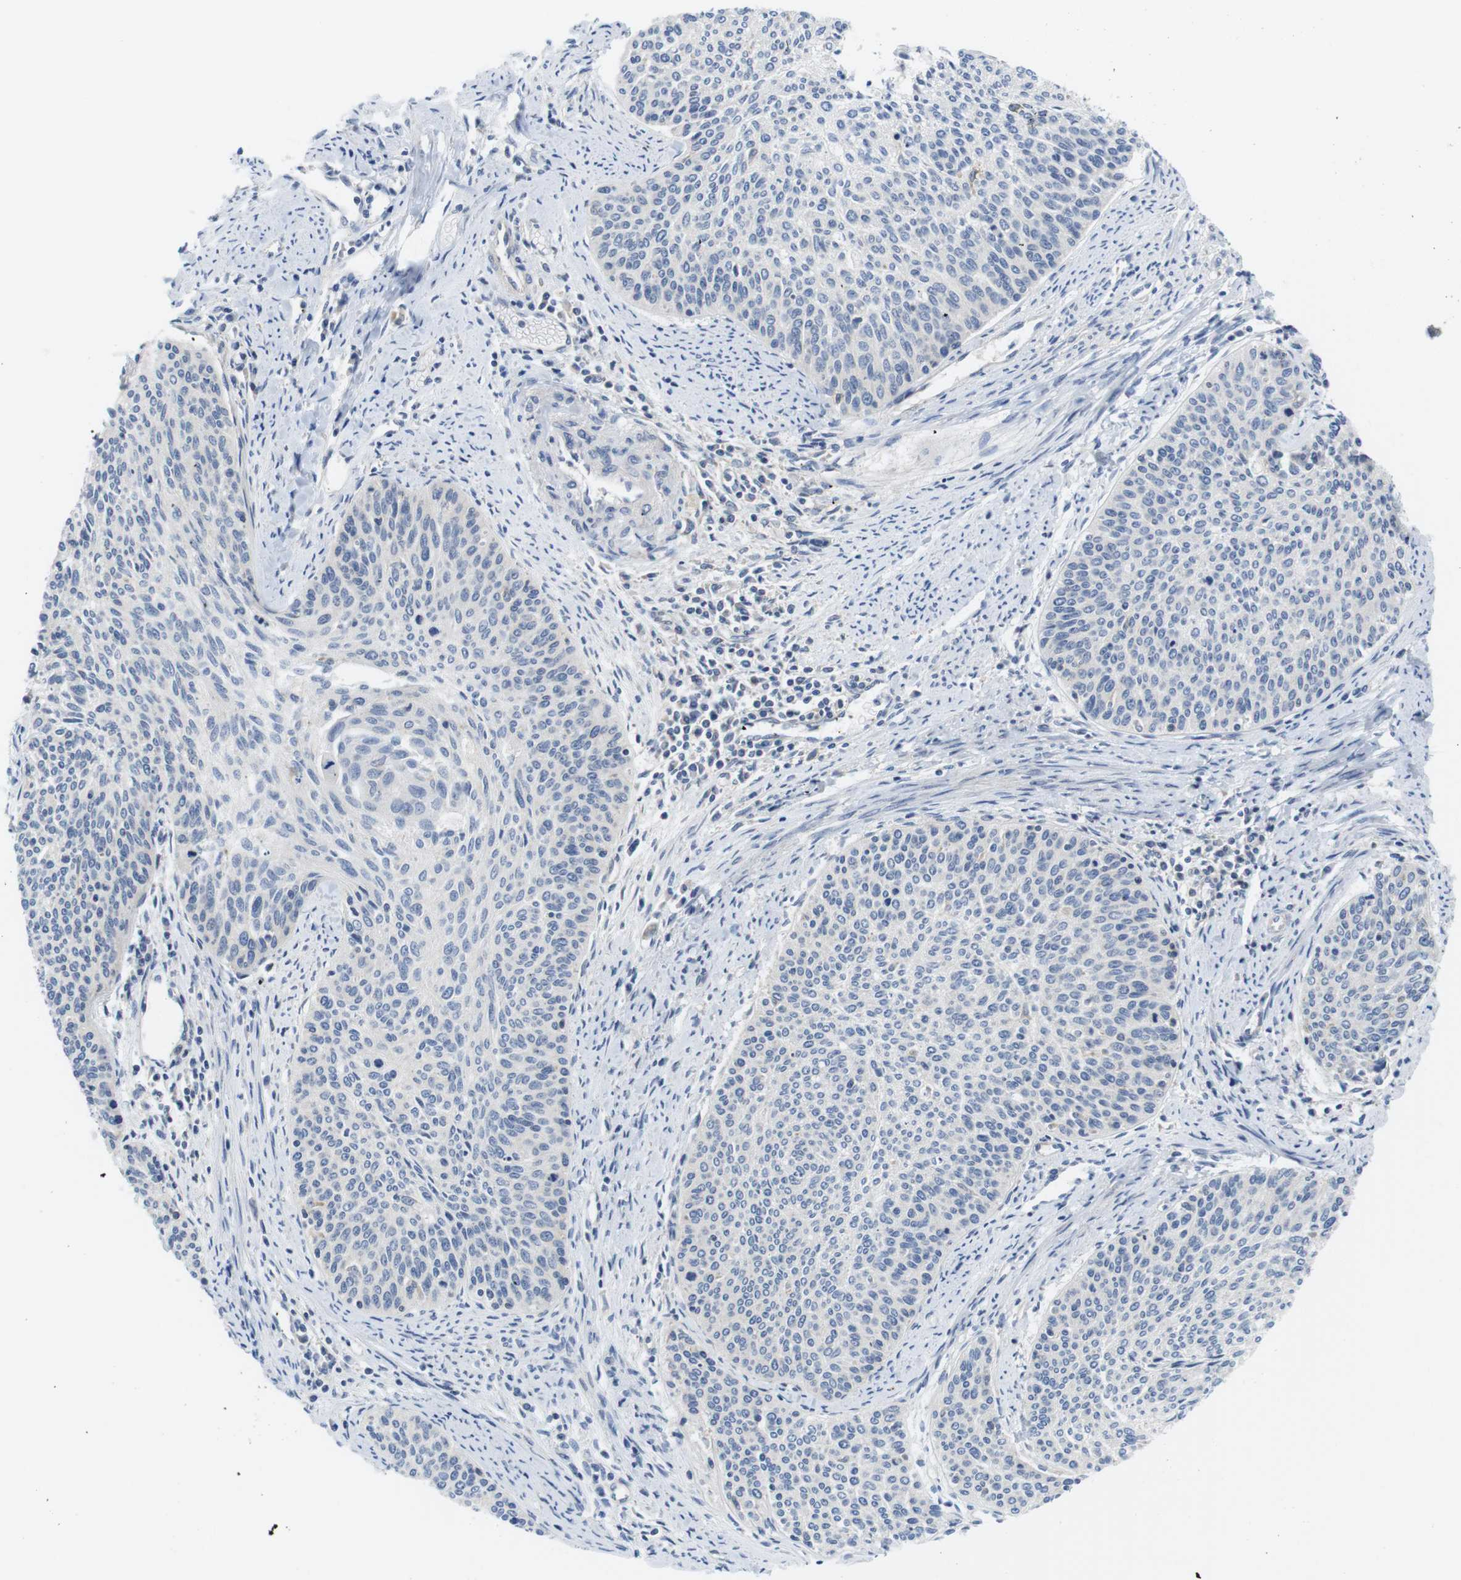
{"staining": {"intensity": "negative", "quantity": "none", "location": "none"}, "tissue": "cervical cancer", "cell_type": "Tumor cells", "image_type": "cancer", "snomed": [{"axis": "morphology", "description": "Squamous cell carcinoma, NOS"}, {"axis": "topography", "description": "Cervix"}], "caption": "Cervical cancer was stained to show a protein in brown. There is no significant staining in tumor cells.", "gene": "HERPUD2", "patient": {"sex": "female", "age": 55}}